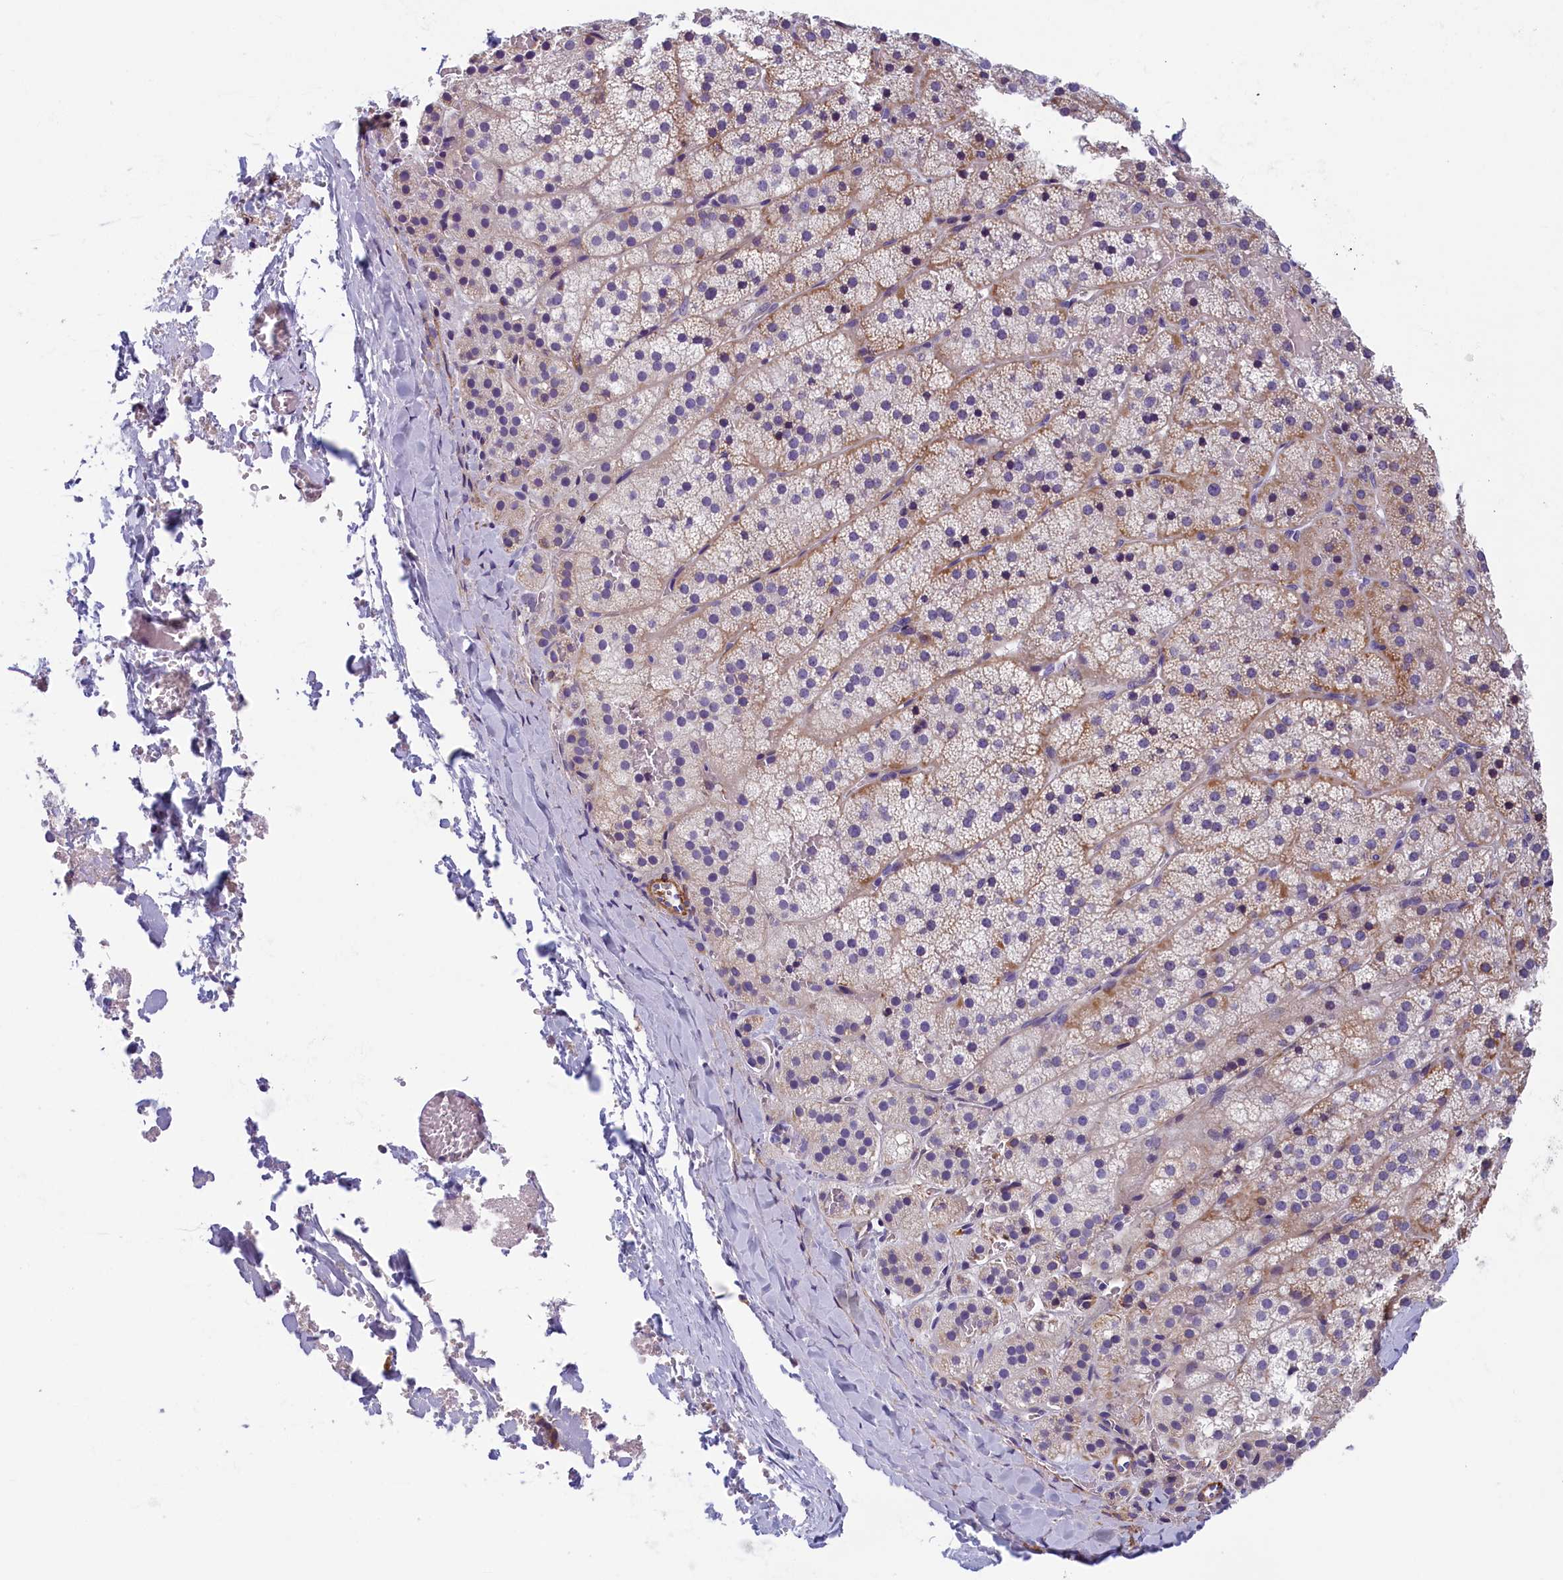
{"staining": {"intensity": "negative", "quantity": "none", "location": "none"}, "tissue": "adrenal gland", "cell_type": "Glandular cells", "image_type": "normal", "snomed": [{"axis": "morphology", "description": "Normal tissue, NOS"}, {"axis": "topography", "description": "Adrenal gland"}], "caption": "IHC of unremarkable human adrenal gland shows no positivity in glandular cells.", "gene": "BCL2L13", "patient": {"sex": "female", "age": 44}}